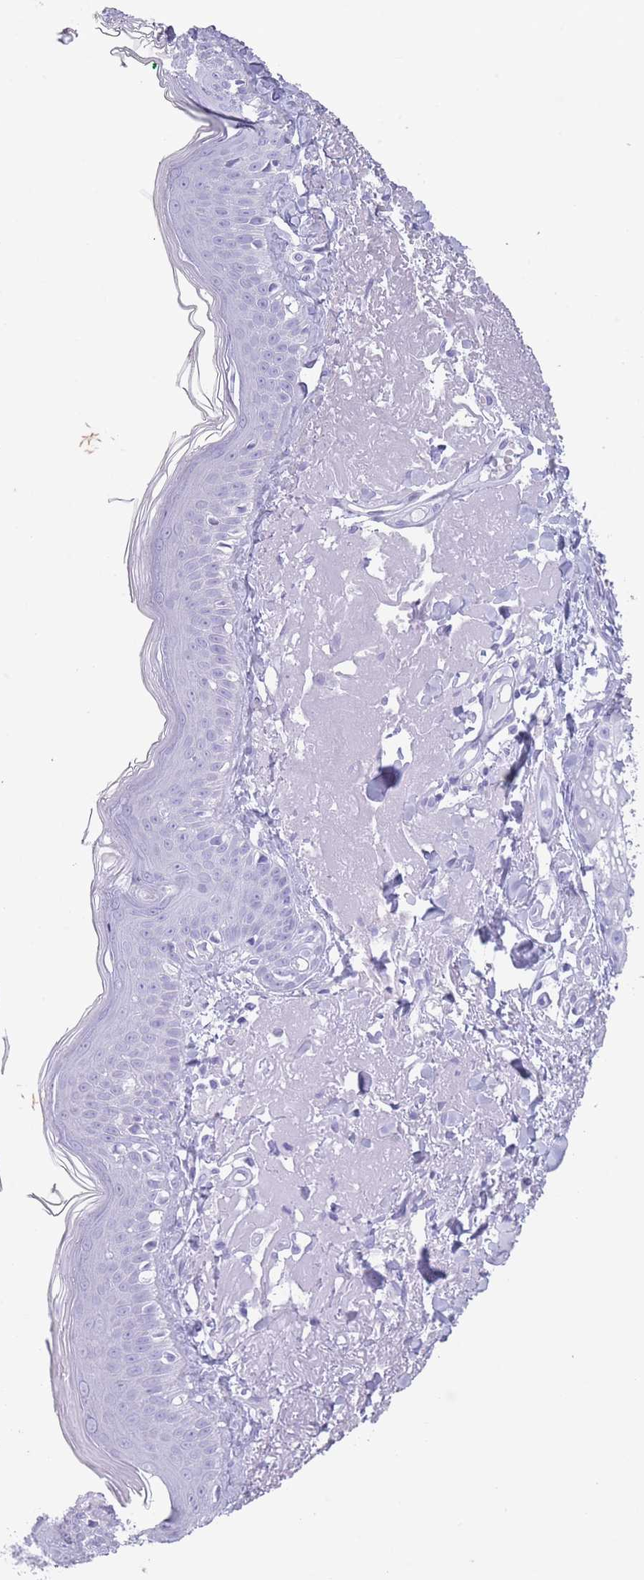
{"staining": {"intensity": "negative", "quantity": "none", "location": "none"}, "tissue": "skin", "cell_type": "Fibroblasts", "image_type": "normal", "snomed": [{"axis": "morphology", "description": "Normal tissue, NOS"}, {"axis": "morphology", "description": "Malignant melanoma, NOS"}, {"axis": "topography", "description": "Skin"}], "caption": "Immunohistochemistry of unremarkable skin reveals no positivity in fibroblasts. The staining is performed using DAB (3,3'-diaminobenzidine) brown chromogen with nuclei counter-stained in using hematoxylin.", "gene": "OR4F16", "patient": {"sex": "male", "age": 80}}